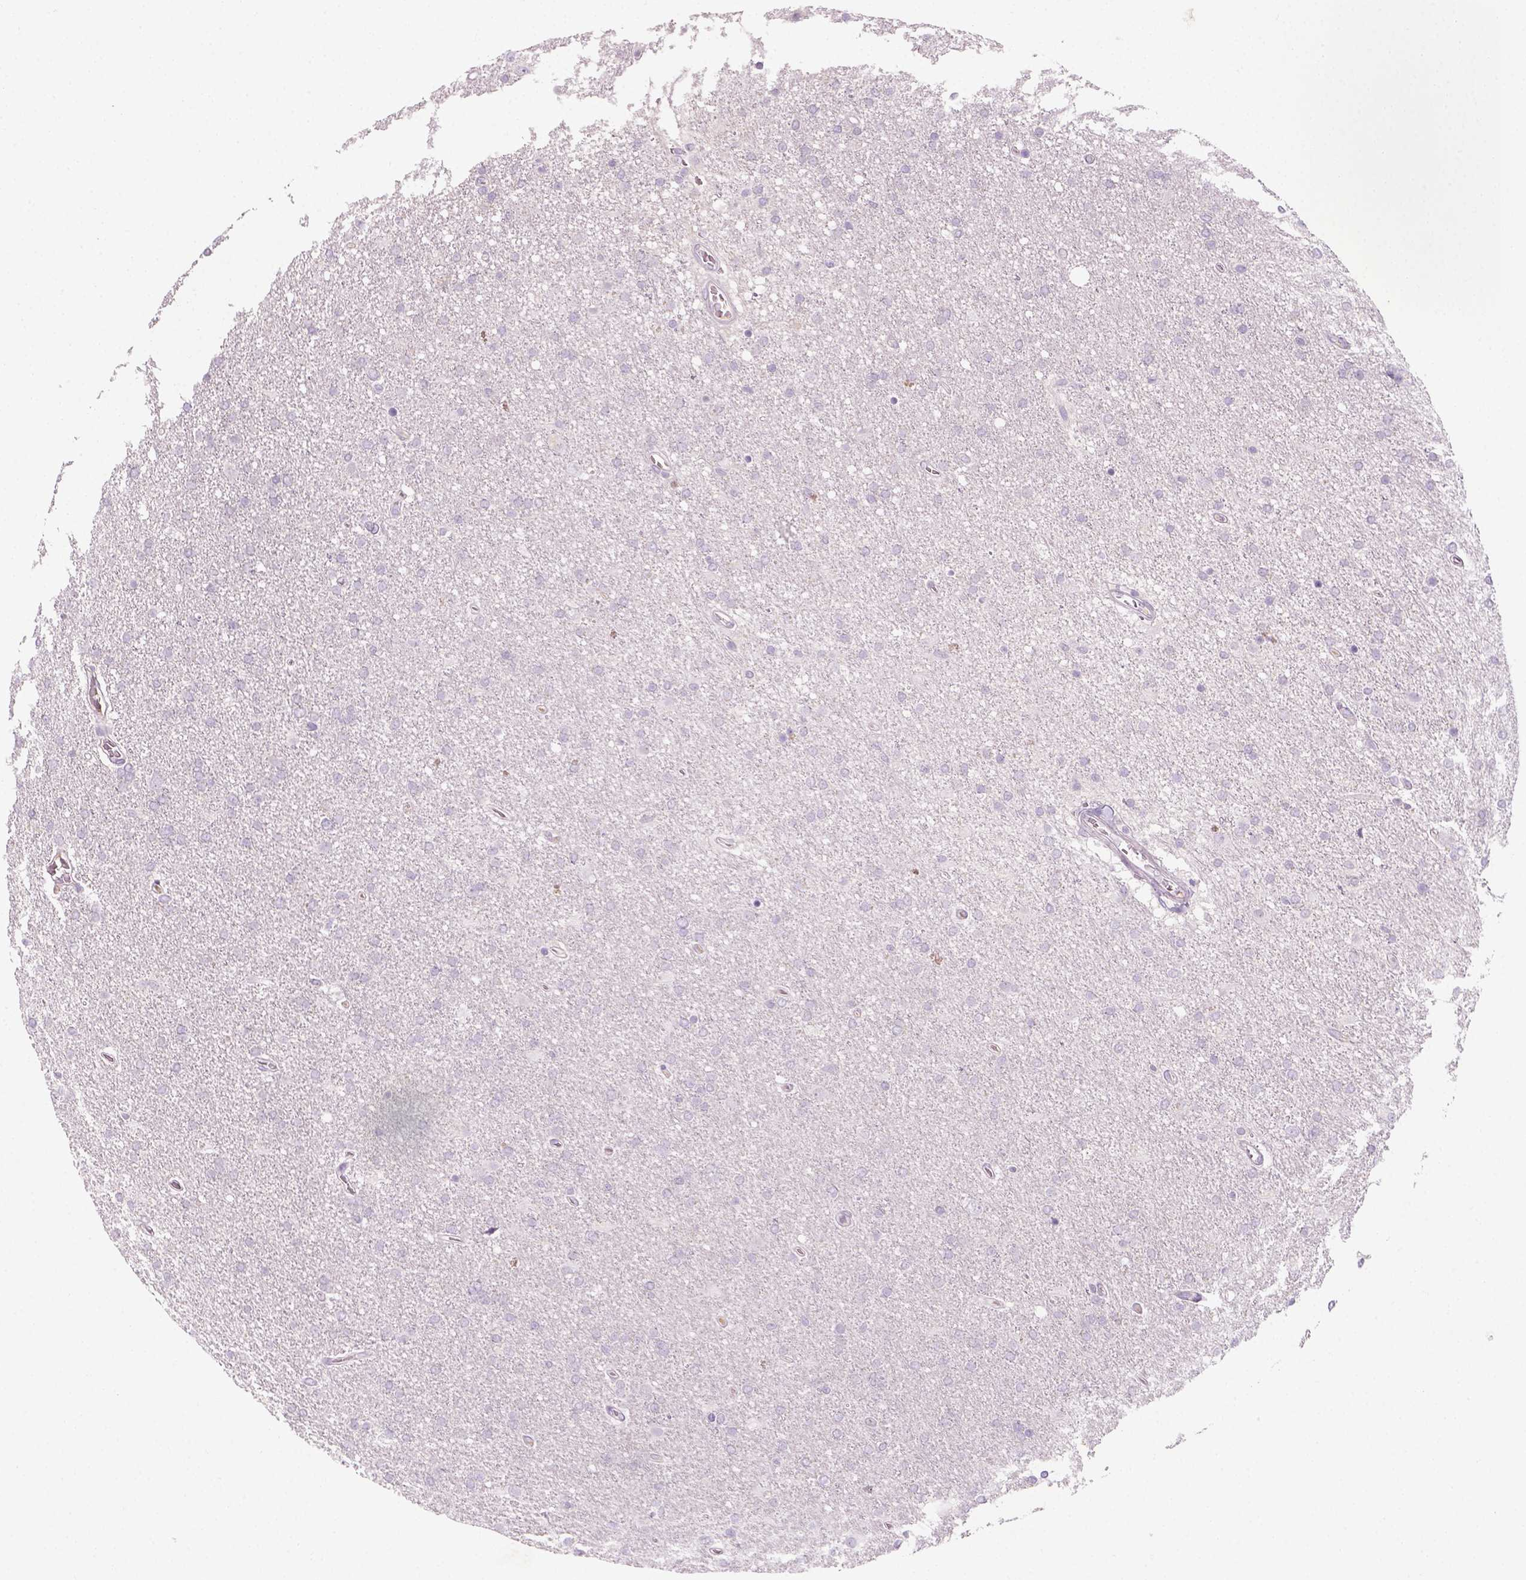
{"staining": {"intensity": "negative", "quantity": "none", "location": "none"}, "tissue": "glioma", "cell_type": "Tumor cells", "image_type": "cancer", "snomed": [{"axis": "morphology", "description": "Glioma, malignant, High grade"}, {"axis": "topography", "description": "Cerebral cortex"}], "caption": "The micrograph shows no significant staining in tumor cells of high-grade glioma (malignant).", "gene": "GFI1B", "patient": {"sex": "male", "age": 70}}